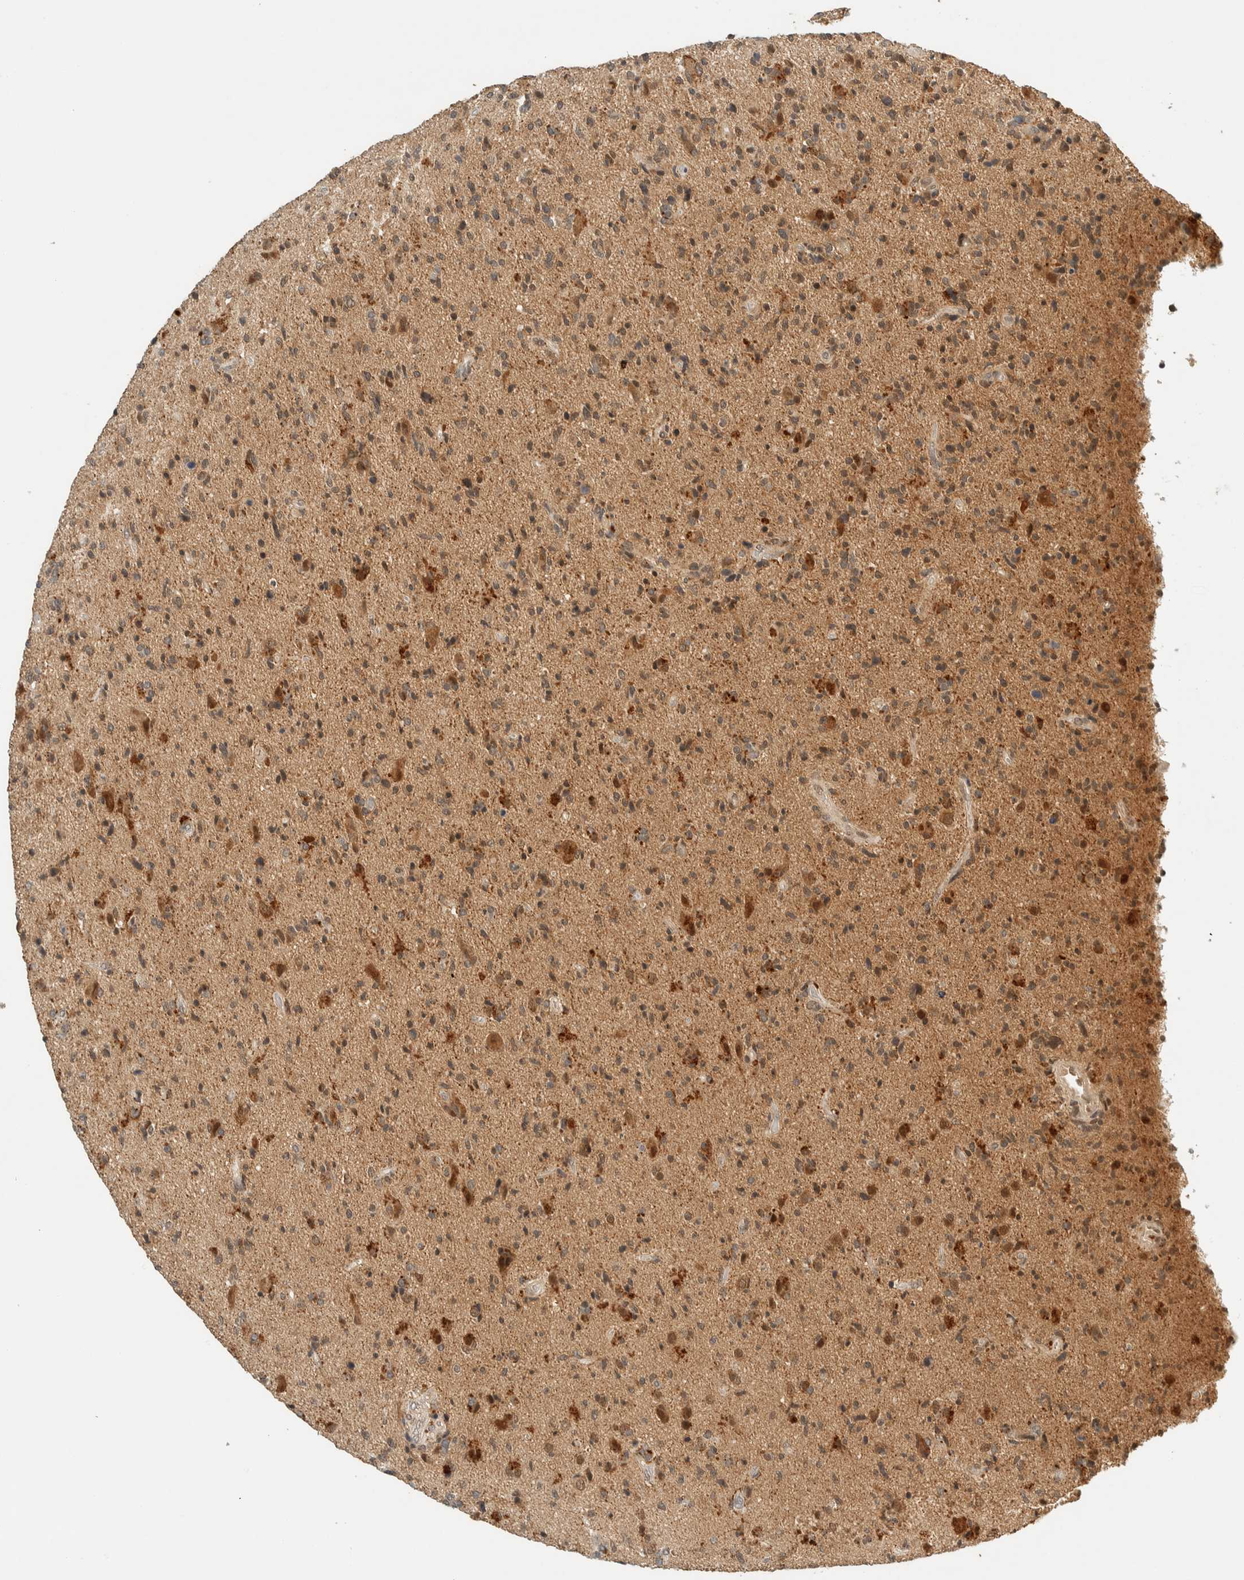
{"staining": {"intensity": "moderate", "quantity": "25%-75%", "location": "cytoplasmic/membranous"}, "tissue": "glioma", "cell_type": "Tumor cells", "image_type": "cancer", "snomed": [{"axis": "morphology", "description": "Glioma, malignant, High grade"}, {"axis": "topography", "description": "Brain"}], "caption": "Malignant high-grade glioma tissue displays moderate cytoplasmic/membranous positivity in about 25%-75% of tumor cells The staining was performed using DAB (3,3'-diaminobenzidine), with brown indicating positive protein expression. Nuclei are stained blue with hematoxylin.", "gene": "KIFAP3", "patient": {"sex": "male", "age": 72}}